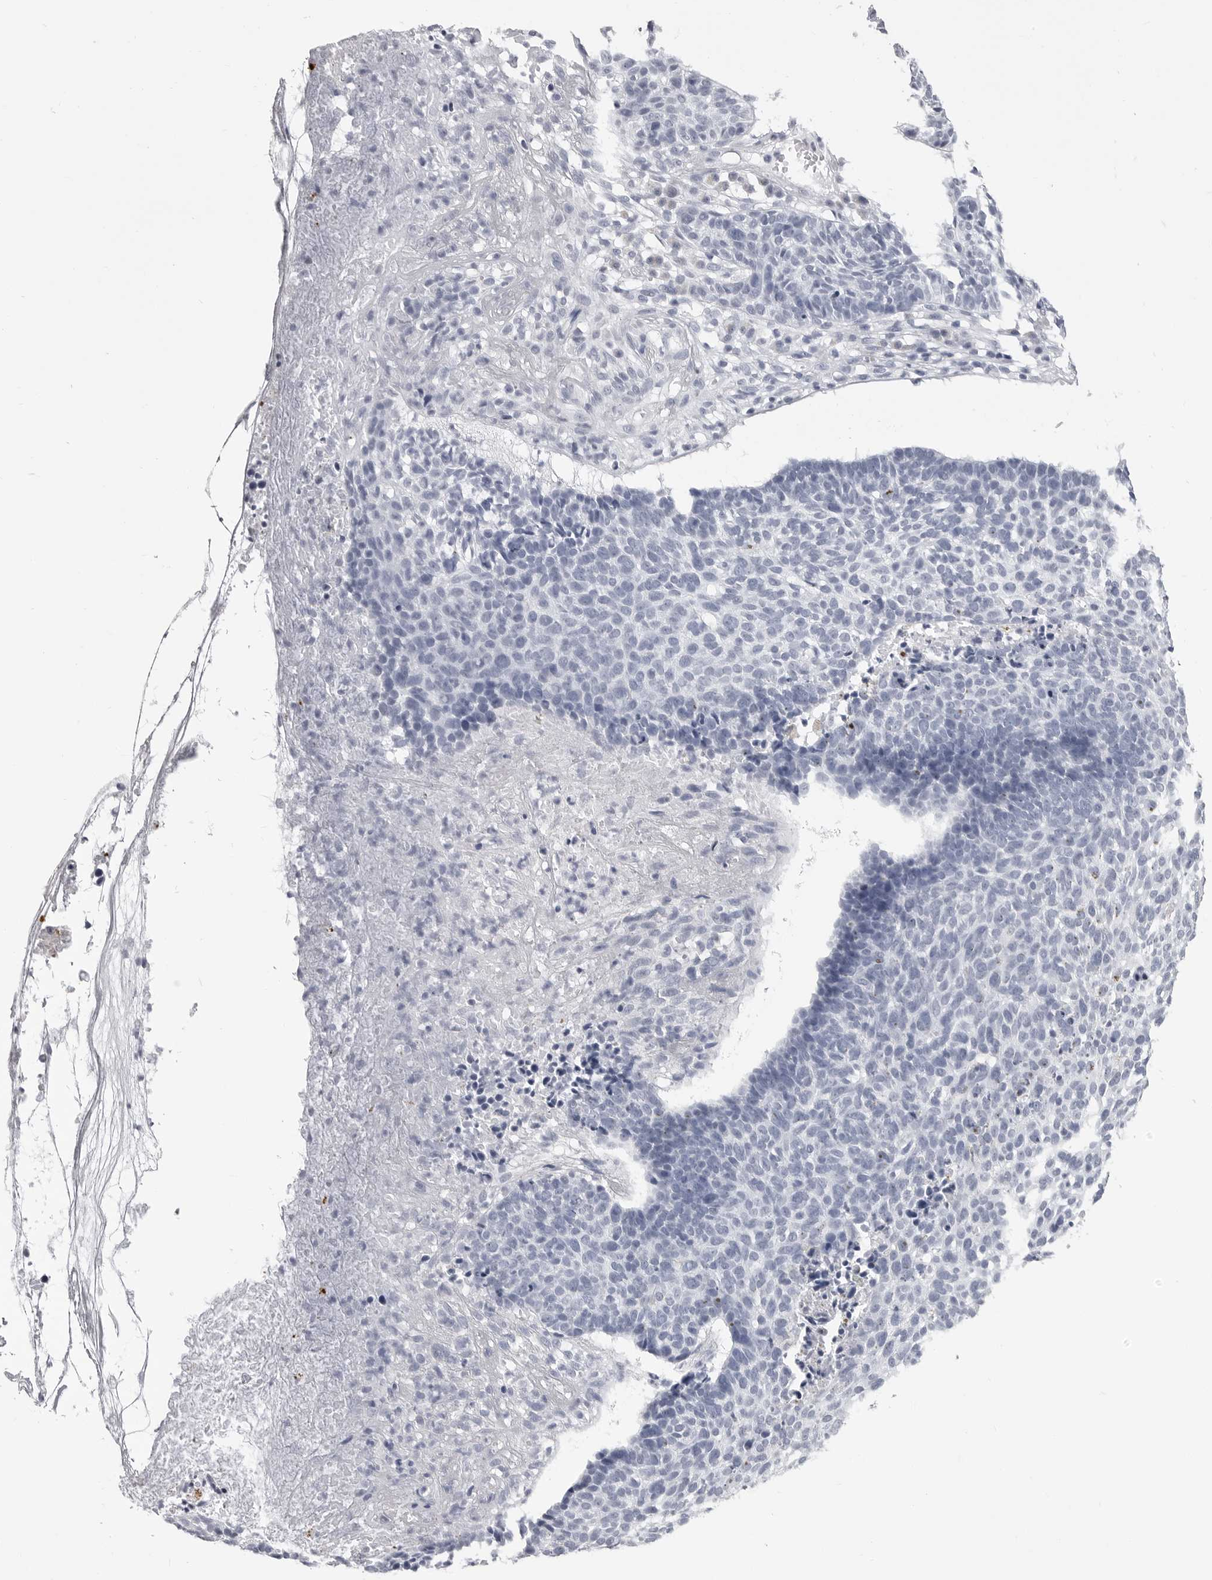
{"staining": {"intensity": "negative", "quantity": "none", "location": "none"}, "tissue": "skin cancer", "cell_type": "Tumor cells", "image_type": "cancer", "snomed": [{"axis": "morphology", "description": "Basal cell carcinoma"}, {"axis": "topography", "description": "Skin"}], "caption": "Micrograph shows no significant protein staining in tumor cells of basal cell carcinoma (skin).", "gene": "LGALS4", "patient": {"sex": "male", "age": 85}}